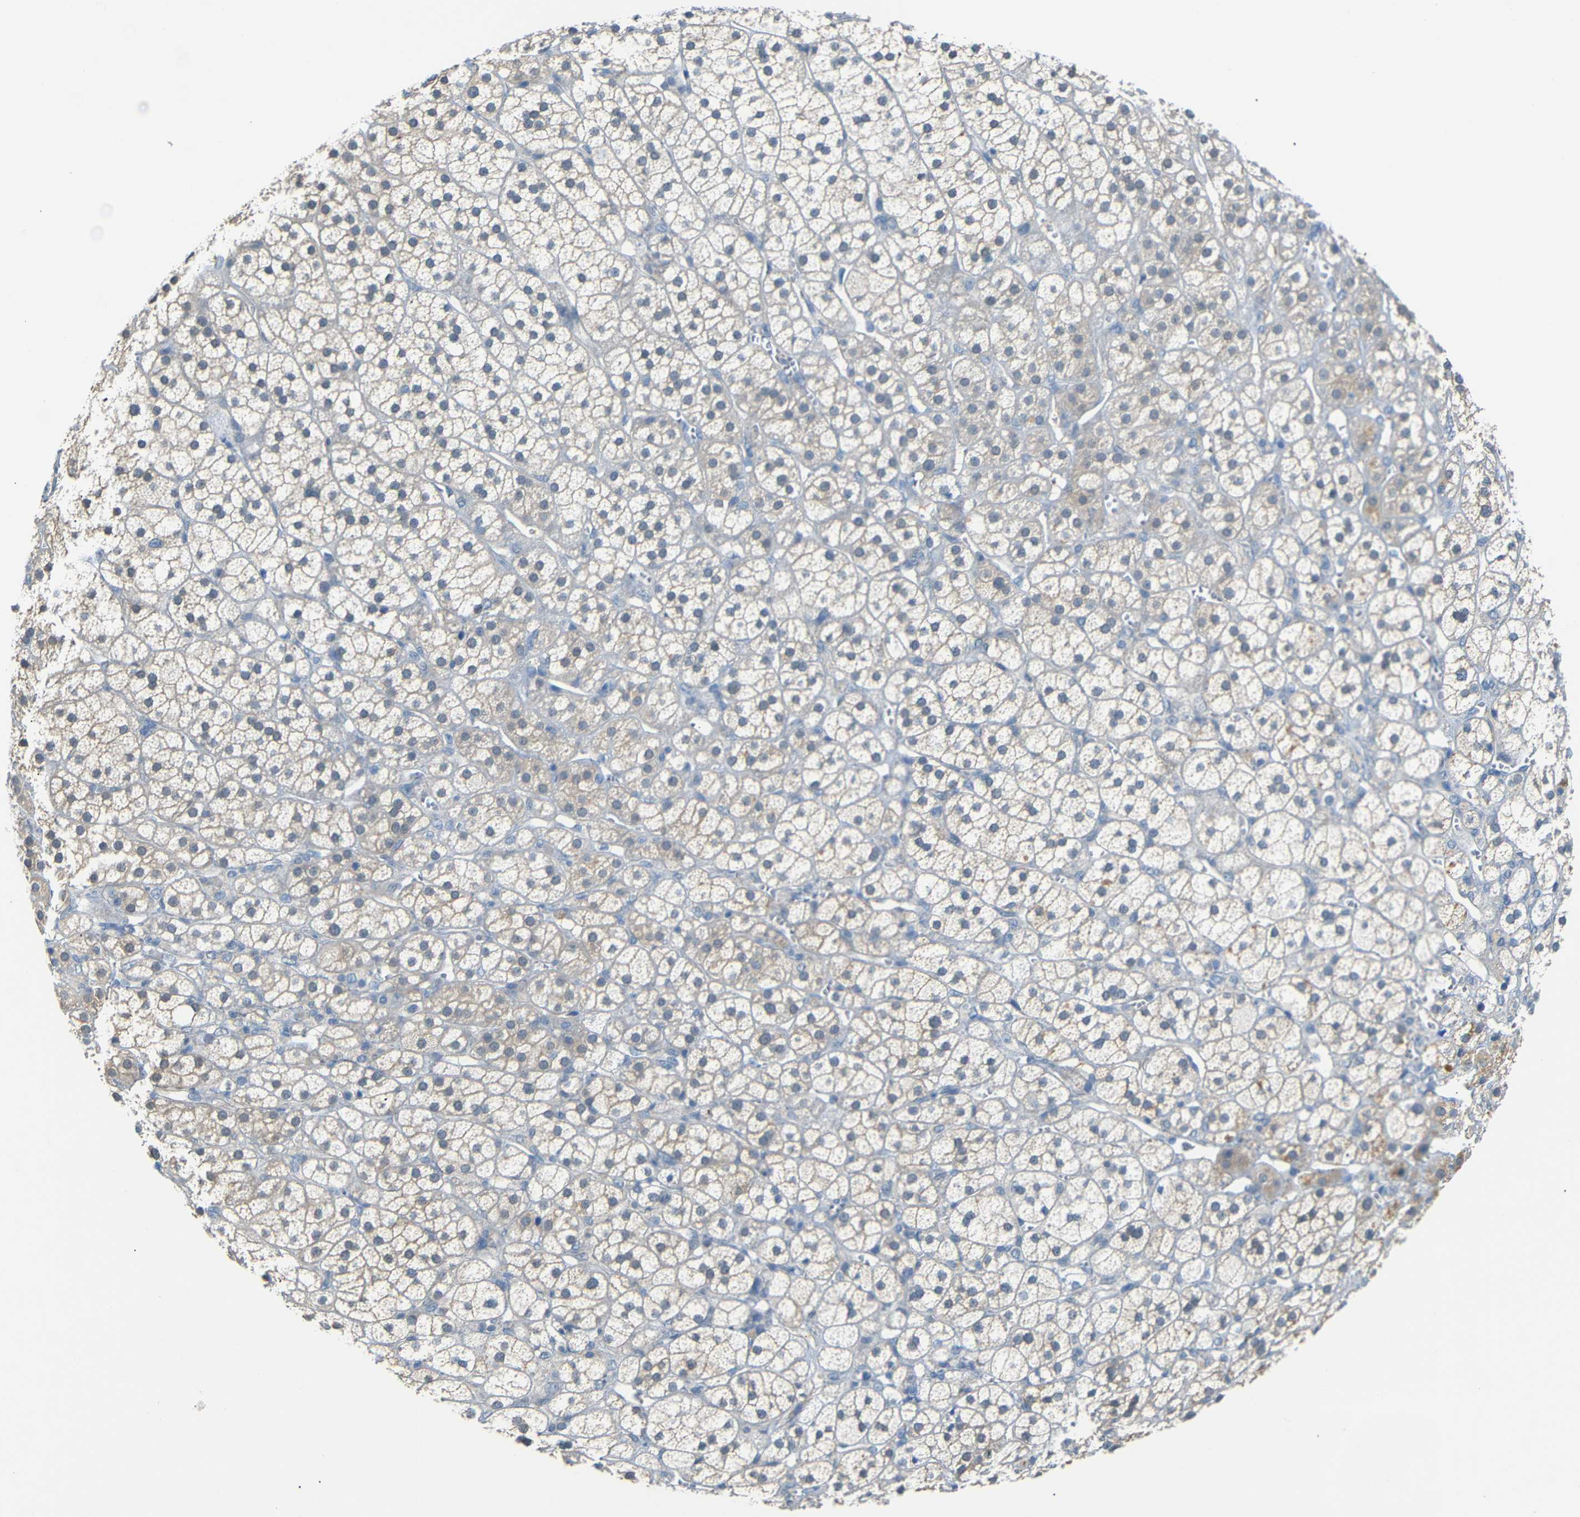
{"staining": {"intensity": "weak", "quantity": "25%-75%", "location": "cytoplasmic/membranous"}, "tissue": "adrenal gland", "cell_type": "Glandular cells", "image_type": "normal", "snomed": [{"axis": "morphology", "description": "Normal tissue, NOS"}, {"axis": "topography", "description": "Adrenal gland"}], "caption": "This photomicrograph displays unremarkable adrenal gland stained with immunohistochemistry (IHC) to label a protein in brown. The cytoplasmic/membranous of glandular cells show weak positivity for the protein. Nuclei are counter-stained blue.", "gene": "SFN", "patient": {"sex": "male", "age": 56}}